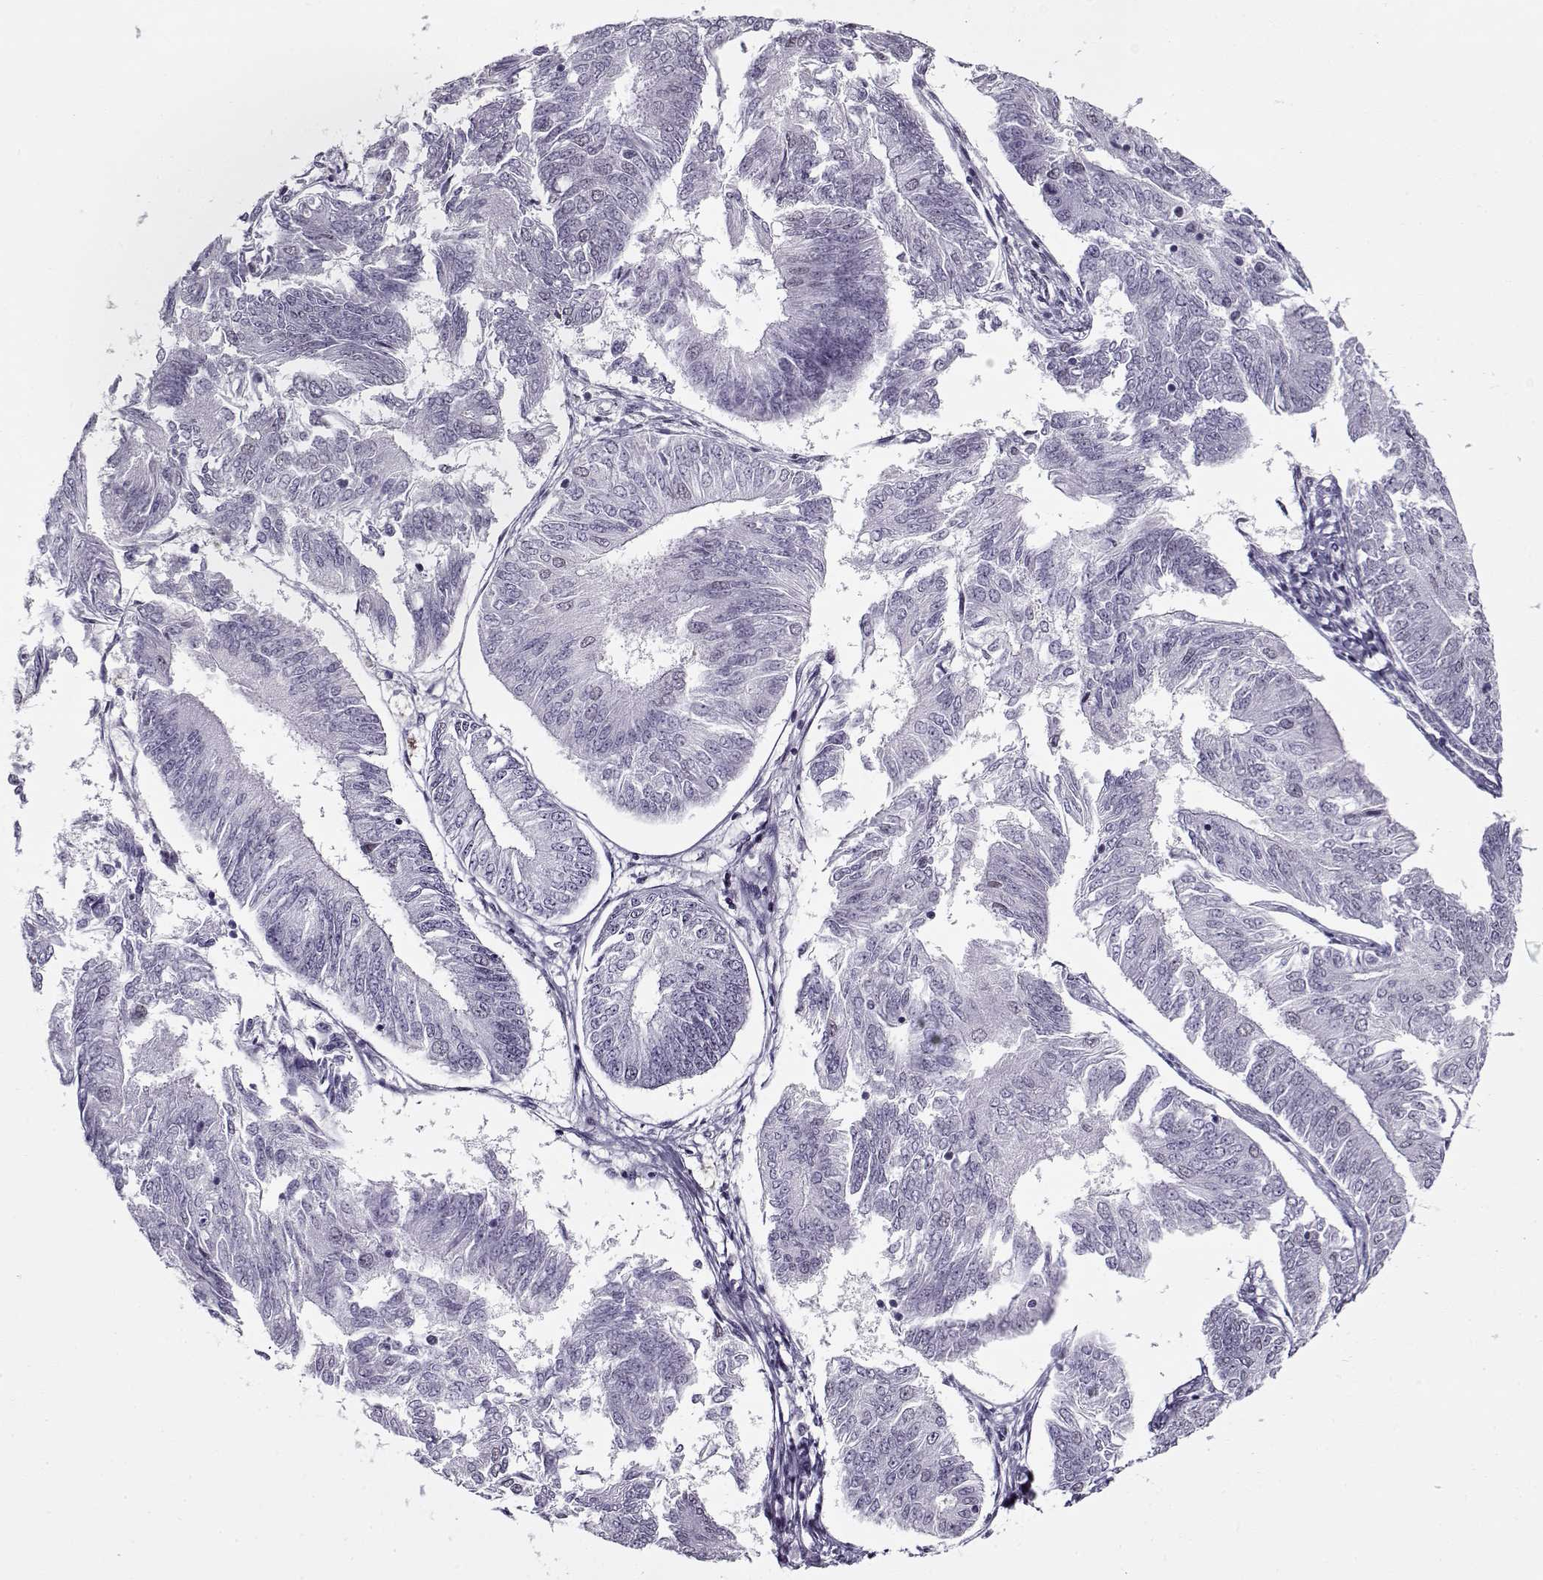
{"staining": {"intensity": "negative", "quantity": "none", "location": "none"}, "tissue": "endometrial cancer", "cell_type": "Tumor cells", "image_type": "cancer", "snomed": [{"axis": "morphology", "description": "Adenocarcinoma, NOS"}, {"axis": "topography", "description": "Endometrium"}], "caption": "Immunohistochemistry (IHC) of endometrial cancer (adenocarcinoma) demonstrates no positivity in tumor cells.", "gene": "PRMT8", "patient": {"sex": "female", "age": 58}}